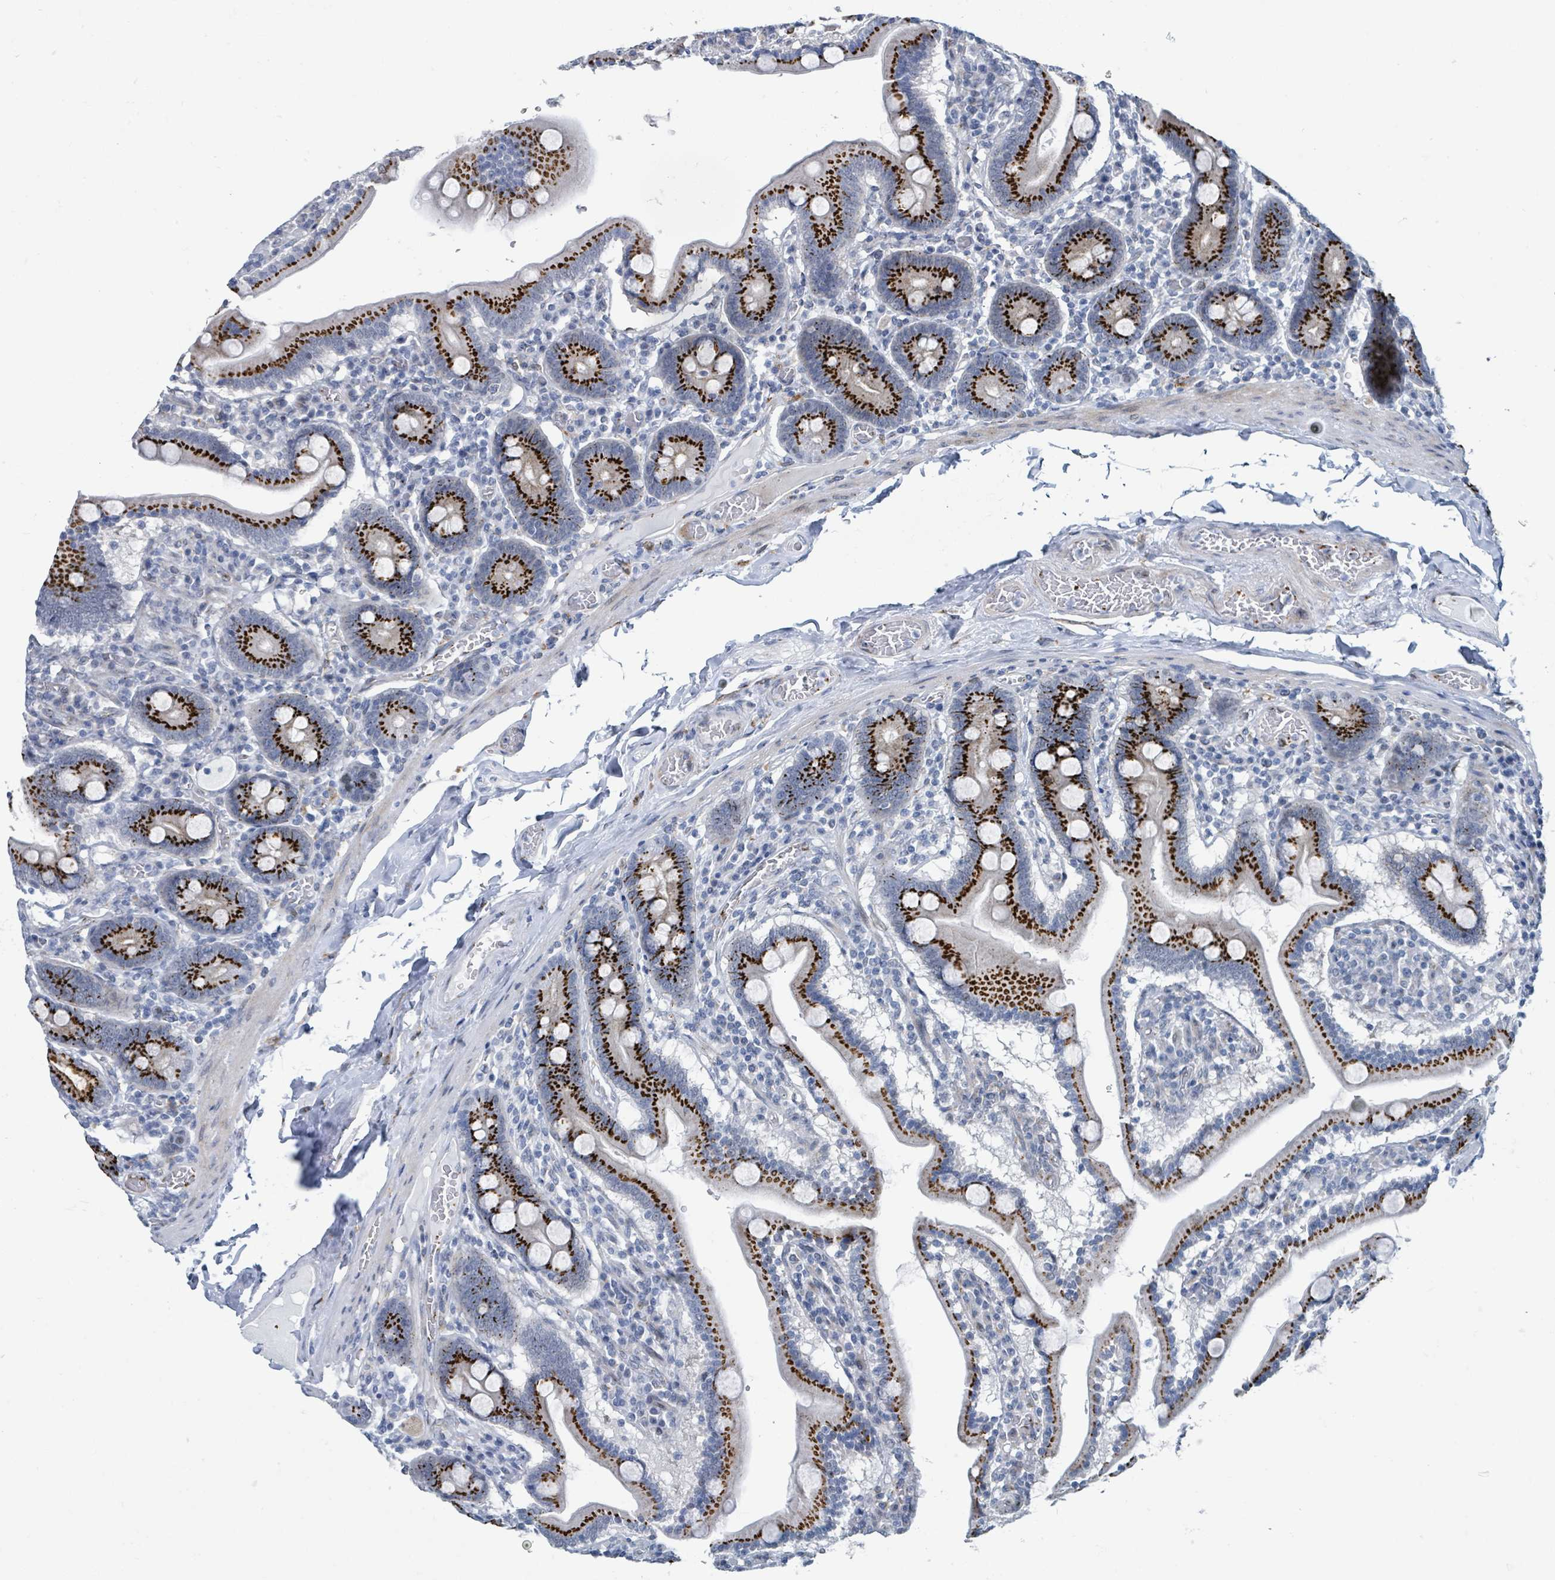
{"staining": {"intensity": "strong", "quantity": "25%-75%", "location": "cytoplasmic/membranous"}, "tissue": "duodenum", "cell_type": "Glandular cells", "image_type": "normal", "snomed": [{"axis": "morphology", "description": "Normal tissue, NOS"}, {"axis": "topography", "description": "Duodenum"}], "caption": "Immunohistochemical staining of benign duodenum exhibits 25%-75% levels of strong cytoplasmic/membranous protein expression in approximately 25%-75% of glandular cells.", "gene": "DCAF5", "patient": {"sex": "male", "age": 55}}